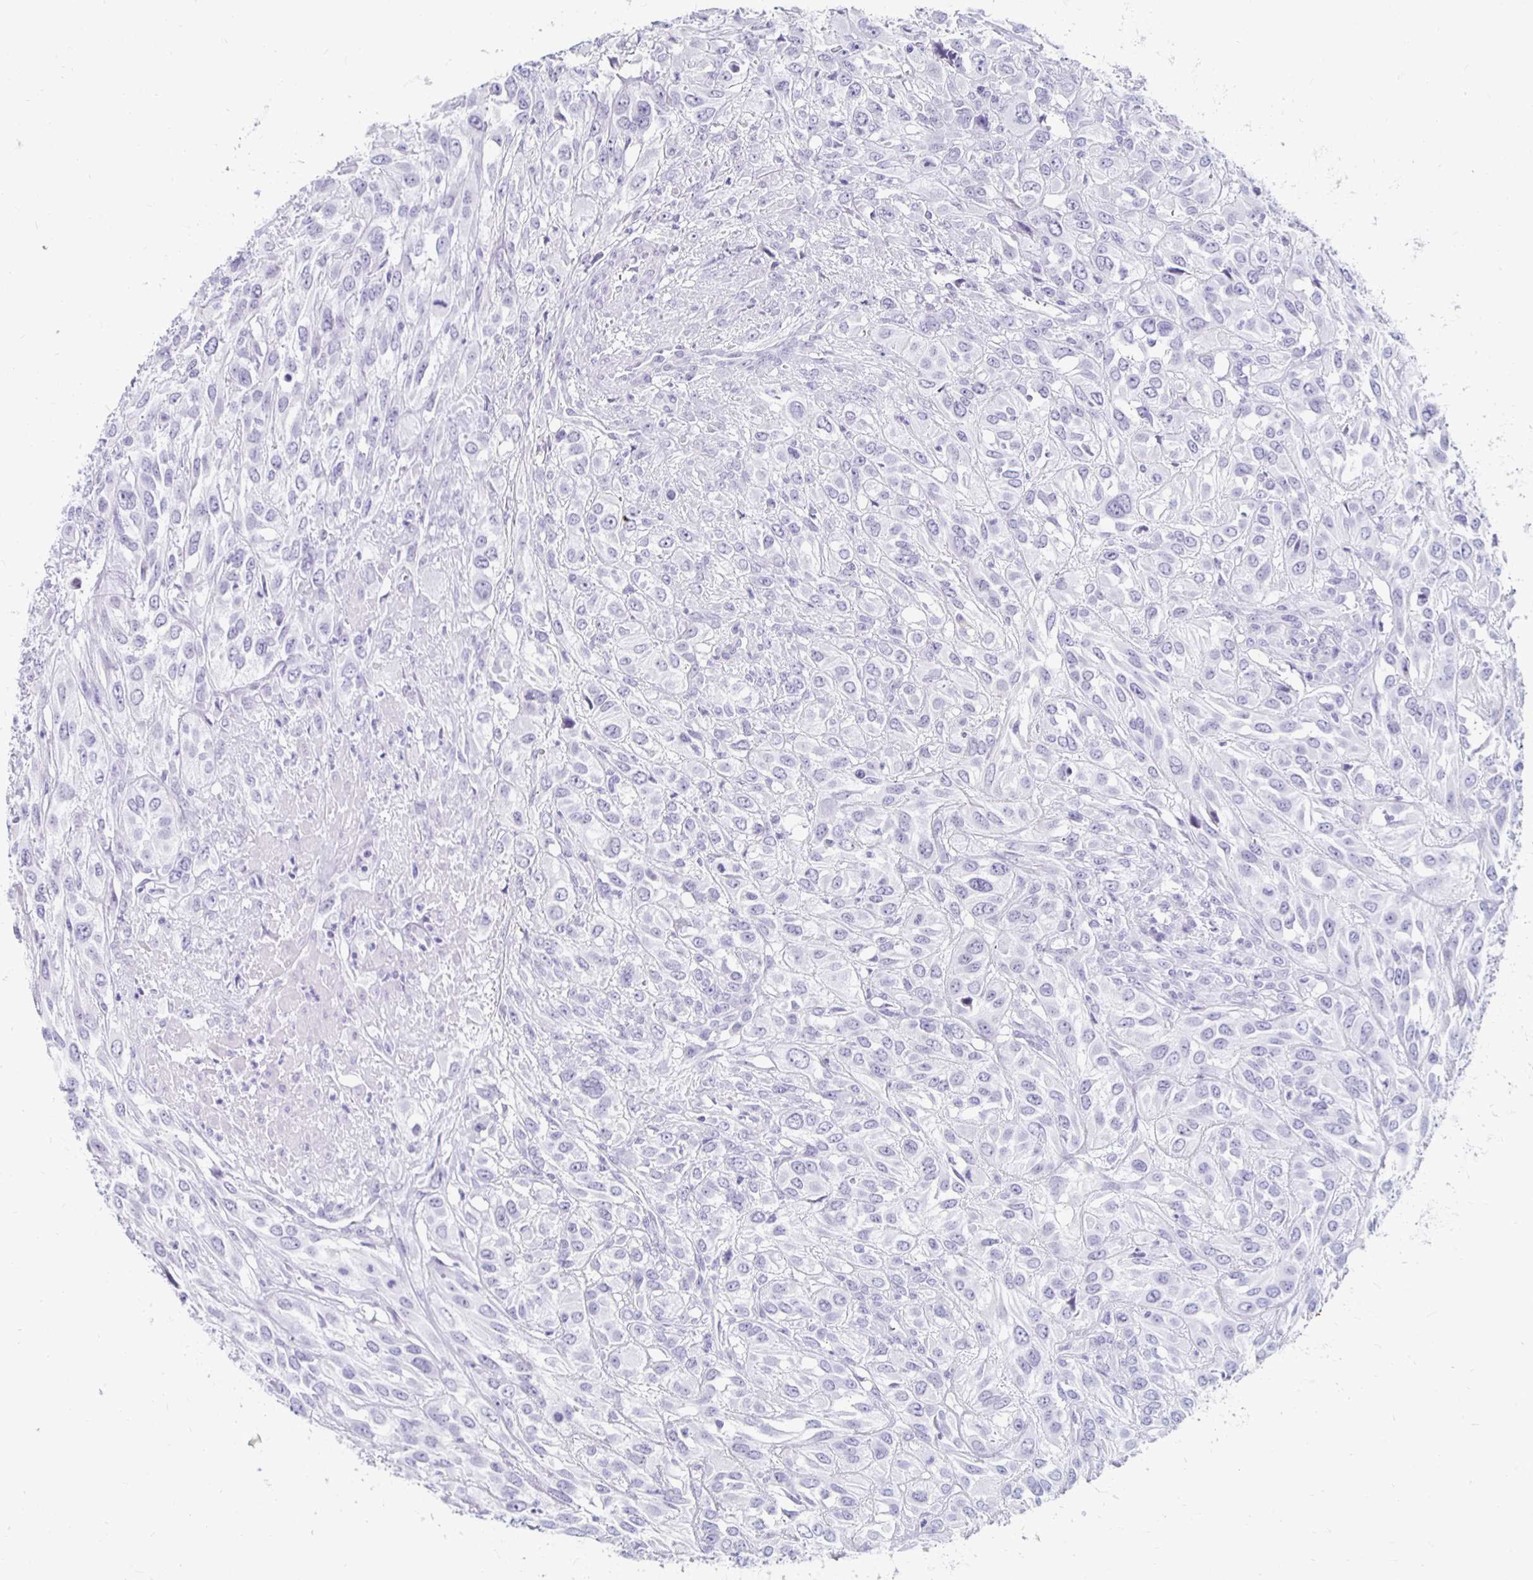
{"staining": {"intensity": "negative", "quantity": "none", "location": "none"}, "tissue": "urothelial cancer", "cell_type": "Tumor cells", "image_type": "cancer", "snomed": [{"axis": "morphology", "description": "Urothelial carcinoma, High grade"}, {"axis": "topography", "description": "Urinary bladder"}], "caption": "There is no significant expression in tumor cells of urothelial carcinoma (high-grade).", "gene": "KCNQ2", "patient": {"sex": "male", "age": 67}}